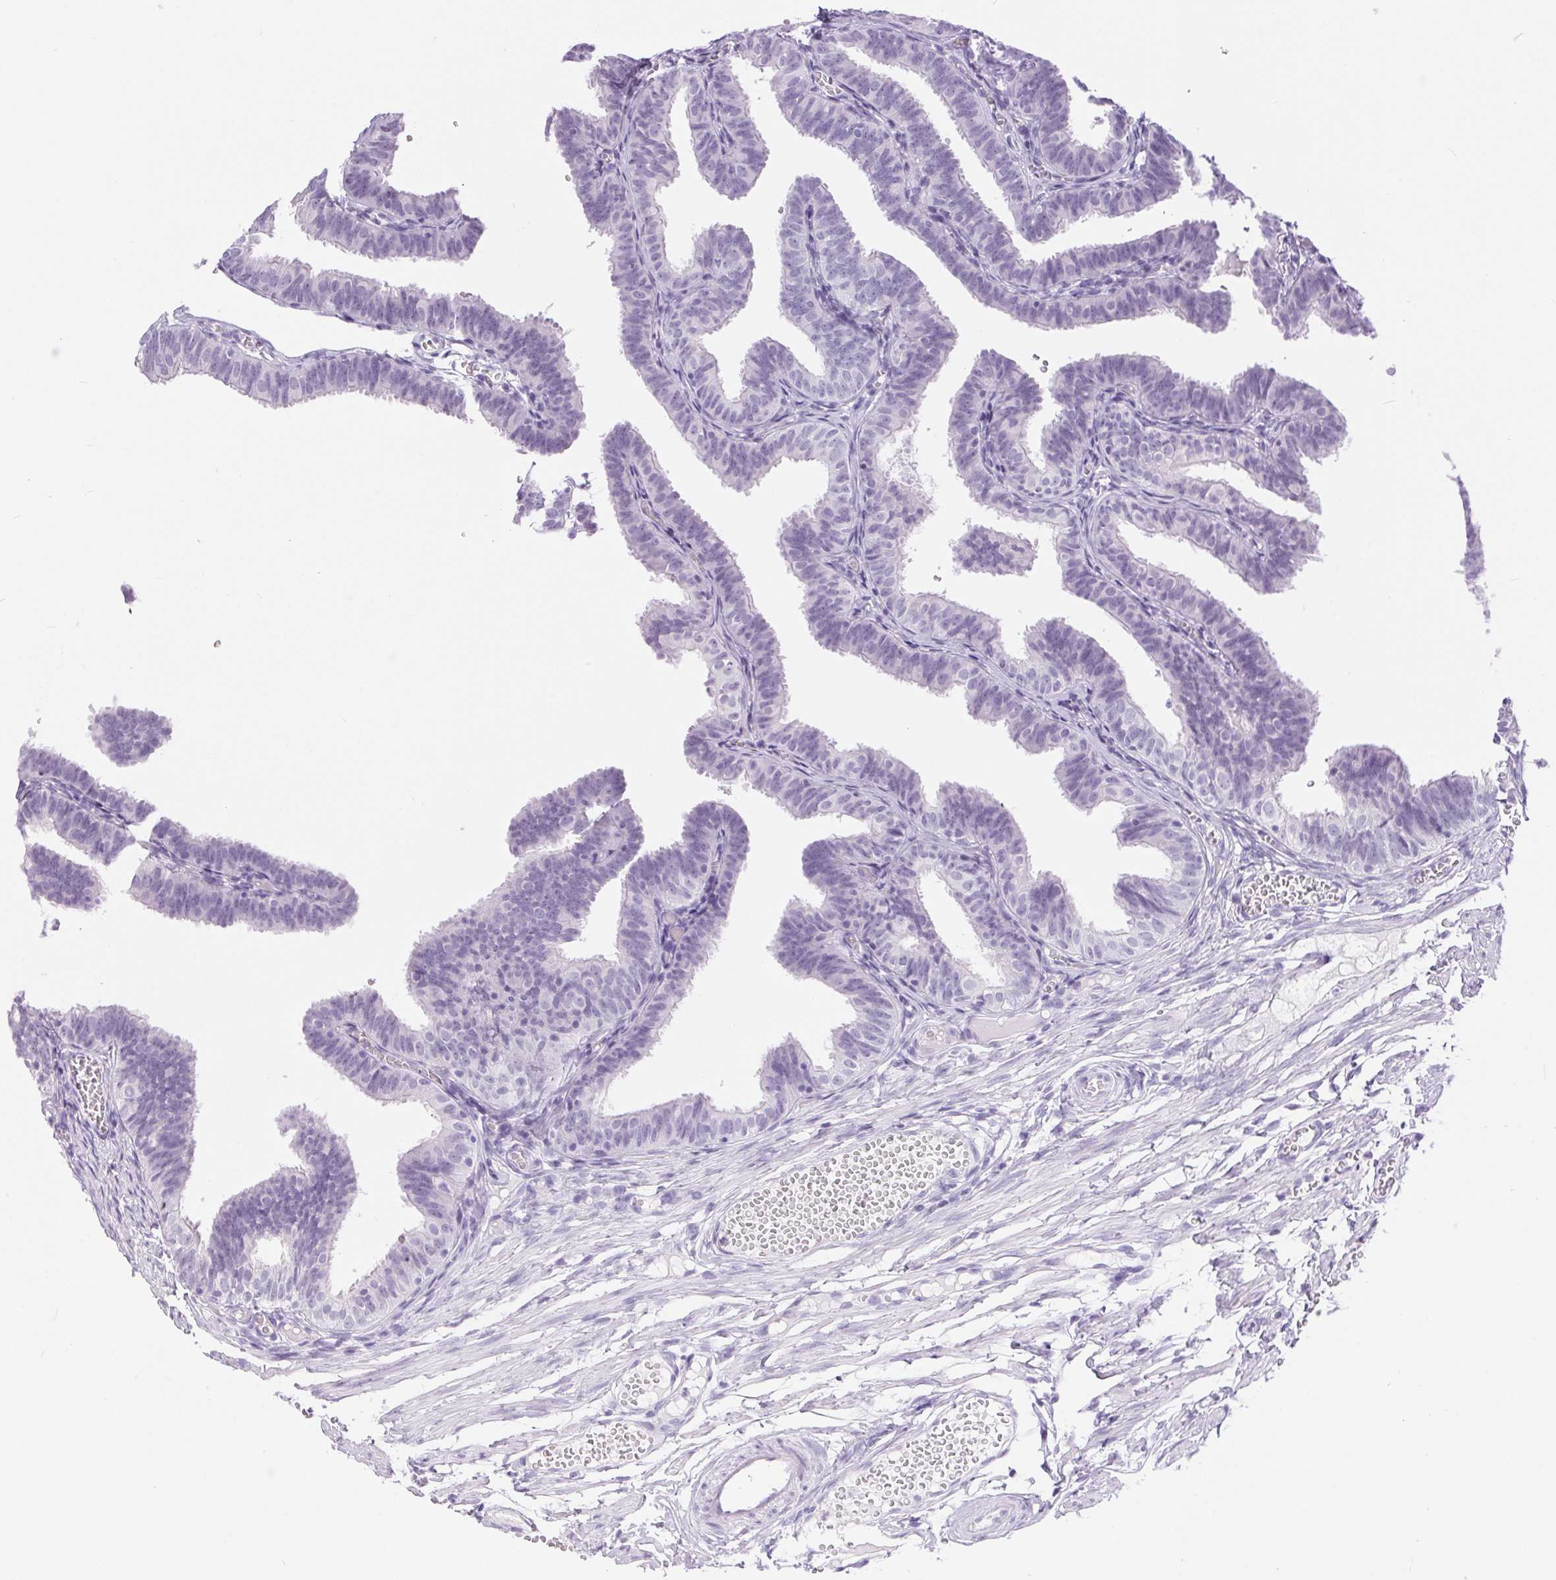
{"staining": {"intensity": "negative", "quantity": "none", "location": "none"}, "tissue": "fallopian tube", "cell_type": "Glandular cells", "image_type": "normal", "snomed": [{"axis": "morphology", "description": "Normal tissue, NOS"}, {"axis": "topography", "description": "Fallopian tube"}], "caption": "High magnification brightfield microscopy of normal fallopian tube stained with DAB (3,3'-diaminobenzidine) (brown) and counterstained with hematoxylin (blue): glandular cells show no significant staining. (DAB immunohistochemistry with hematoxylin counter stain).", "gene": "XDH", "patient": {"sex": "female", "age": 25}}